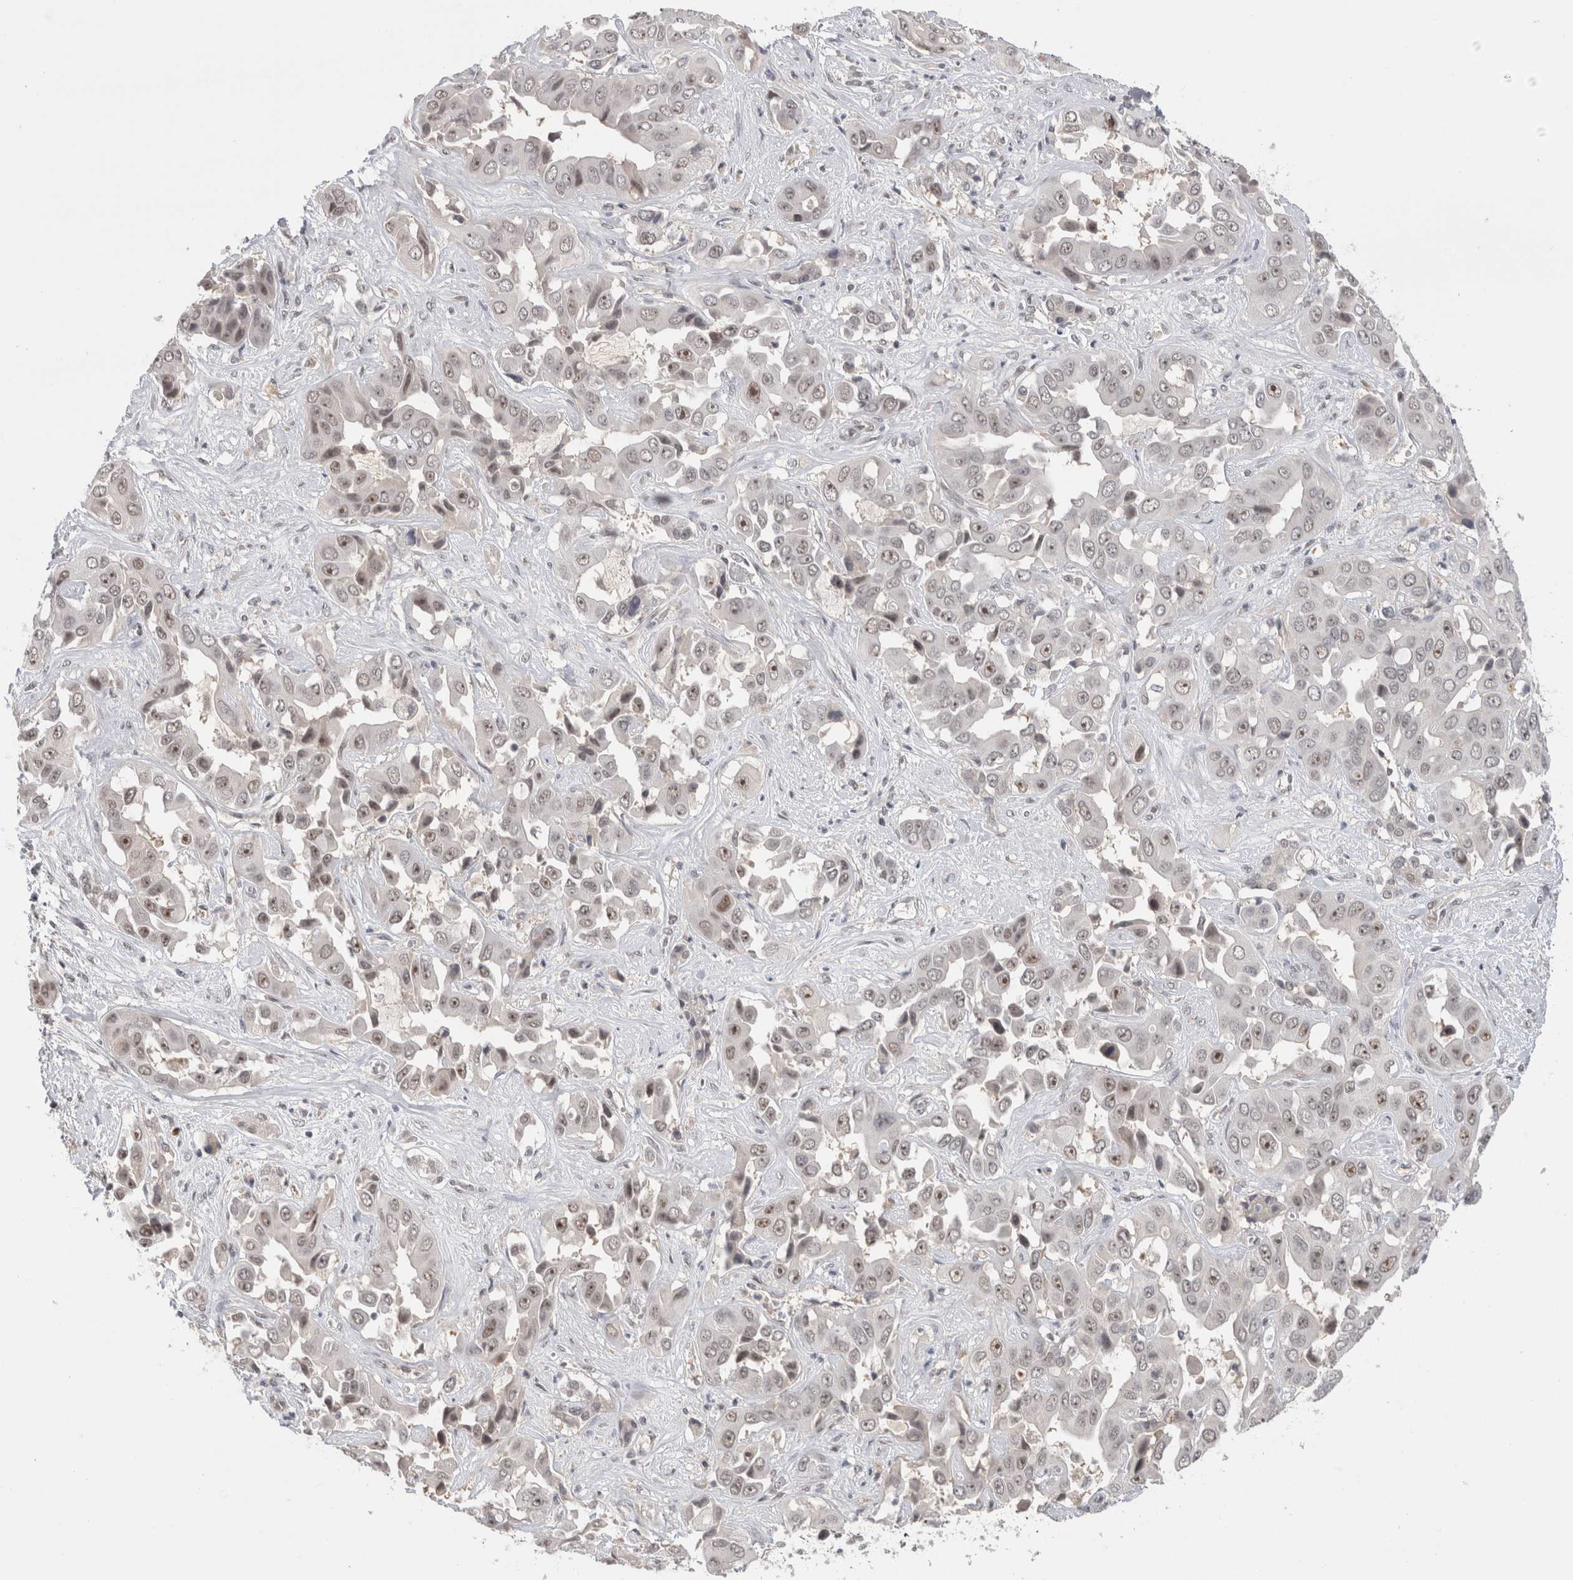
{"staining": {"intensity": "moderate", "quantity": ">75%", "location": "nuclear"}, "tissue": "liver cancer", "cell_type": "Tumor cells", "image_type": "cancer", "snomed": [{"axis": "morphology", "description": "Cholangiocarcinoma"}, {"axis": "topography", "description": "Liver"}], "caption": "Immunohistochemical staining of cholangiocarcinoma (liver) exhibits moderate nuclear protein expression in about >75% of tumor cells. Nuclei are stained in blue.", "gene": "ZNF24", "patient": {"sex": "female", "age": 52}}